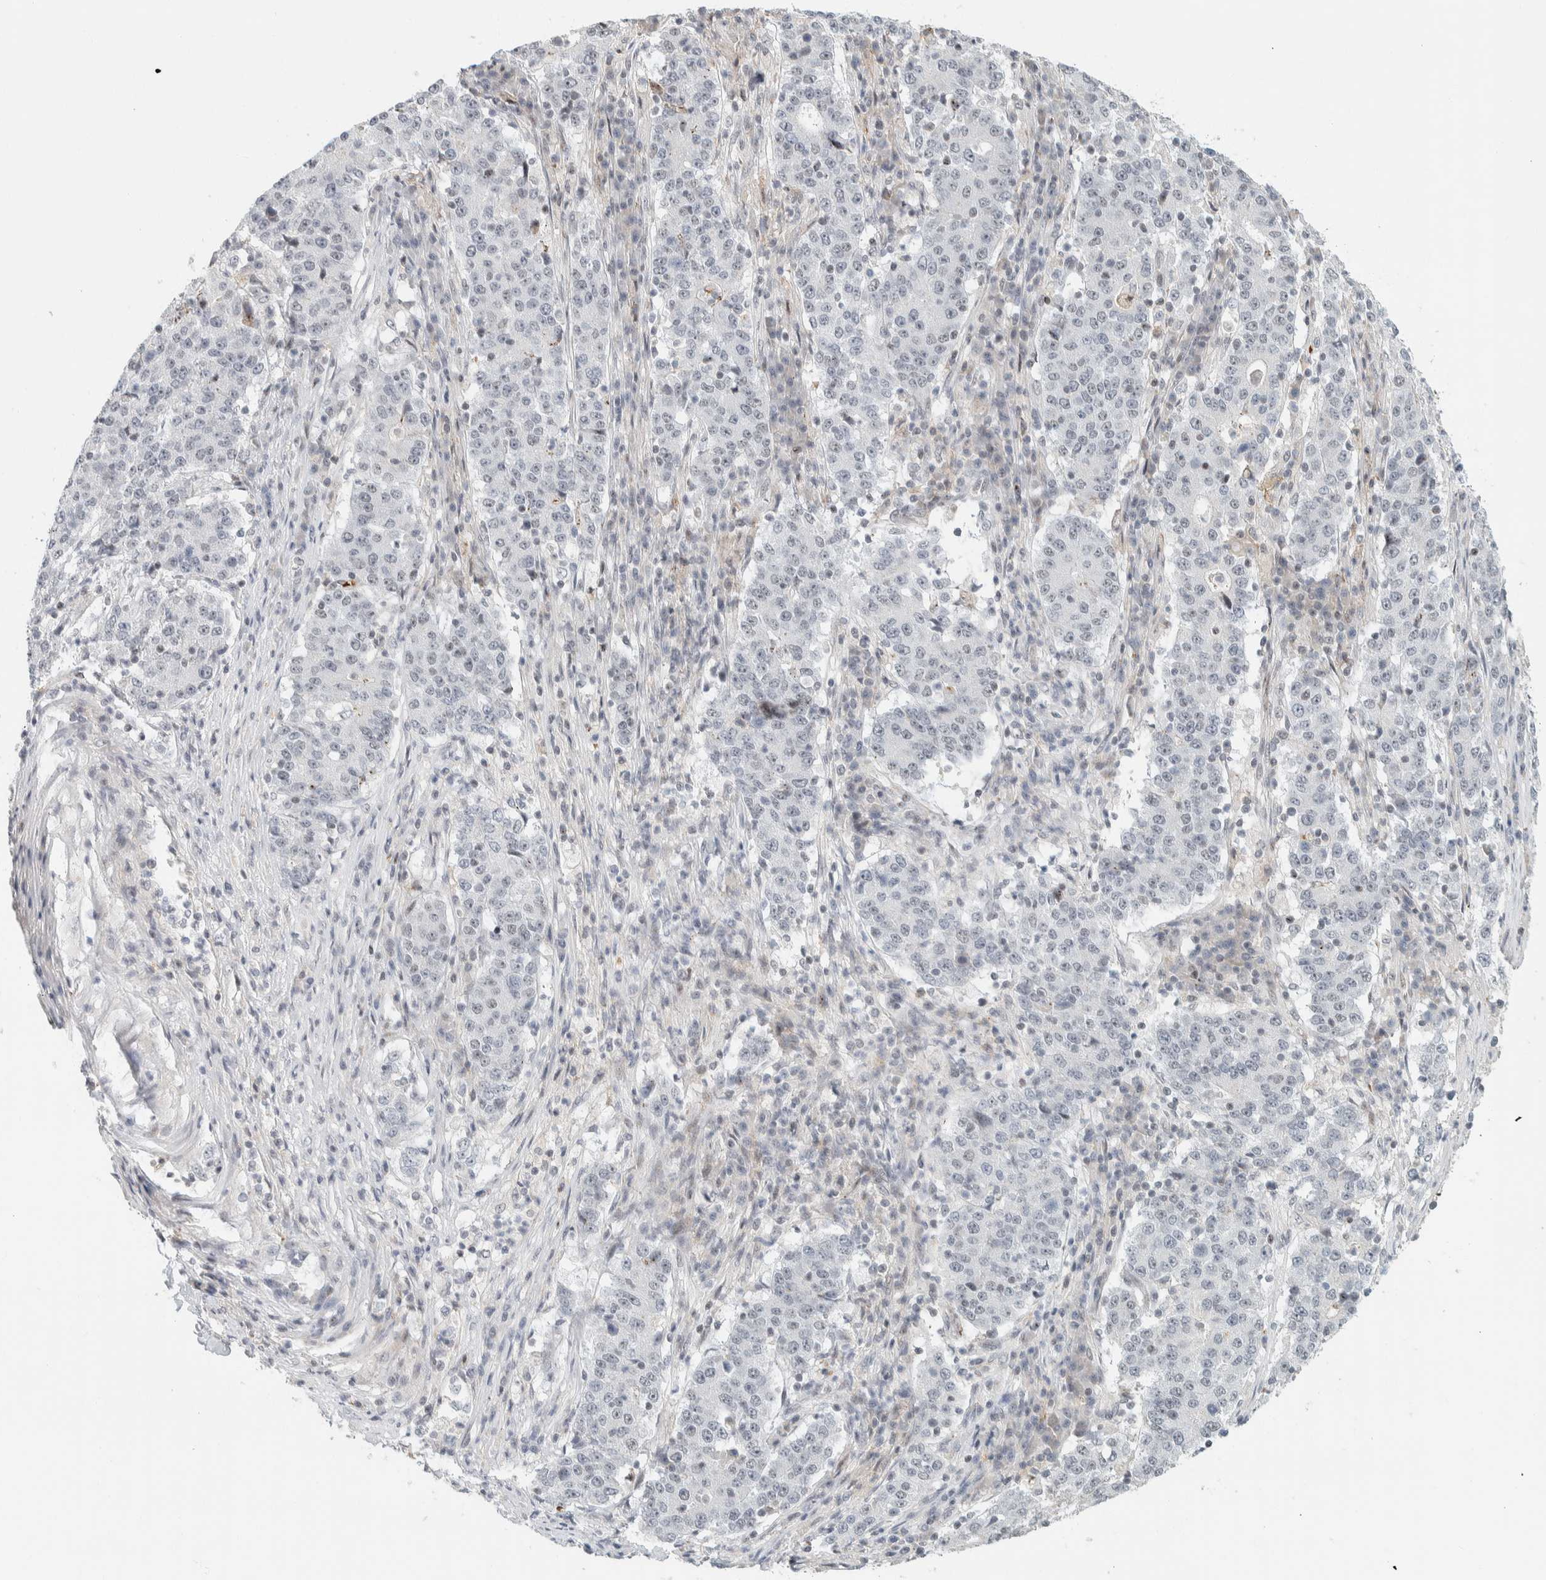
{"staining": {"intensity": "negative", "quantity": "none", "location": "none"}, "tissue": "stomach cancer", "cell_type": "Tumor cells", "image_type": "cancer", "snomed": [{"axis": "morphology", "description": "Adenocarcinoma, NOS"}, {"axis": "topography", "description": "Stomach"}], "caption": "Immunohistochemical staining of human stomach adenocarcinoma demonstrates no significant positivity in tumor cells. (Immunohistochemistry, brightfield microscopy, high magnification).", "gene": "ZBTB2", "patient": {"sex": "male", "age": 59}}